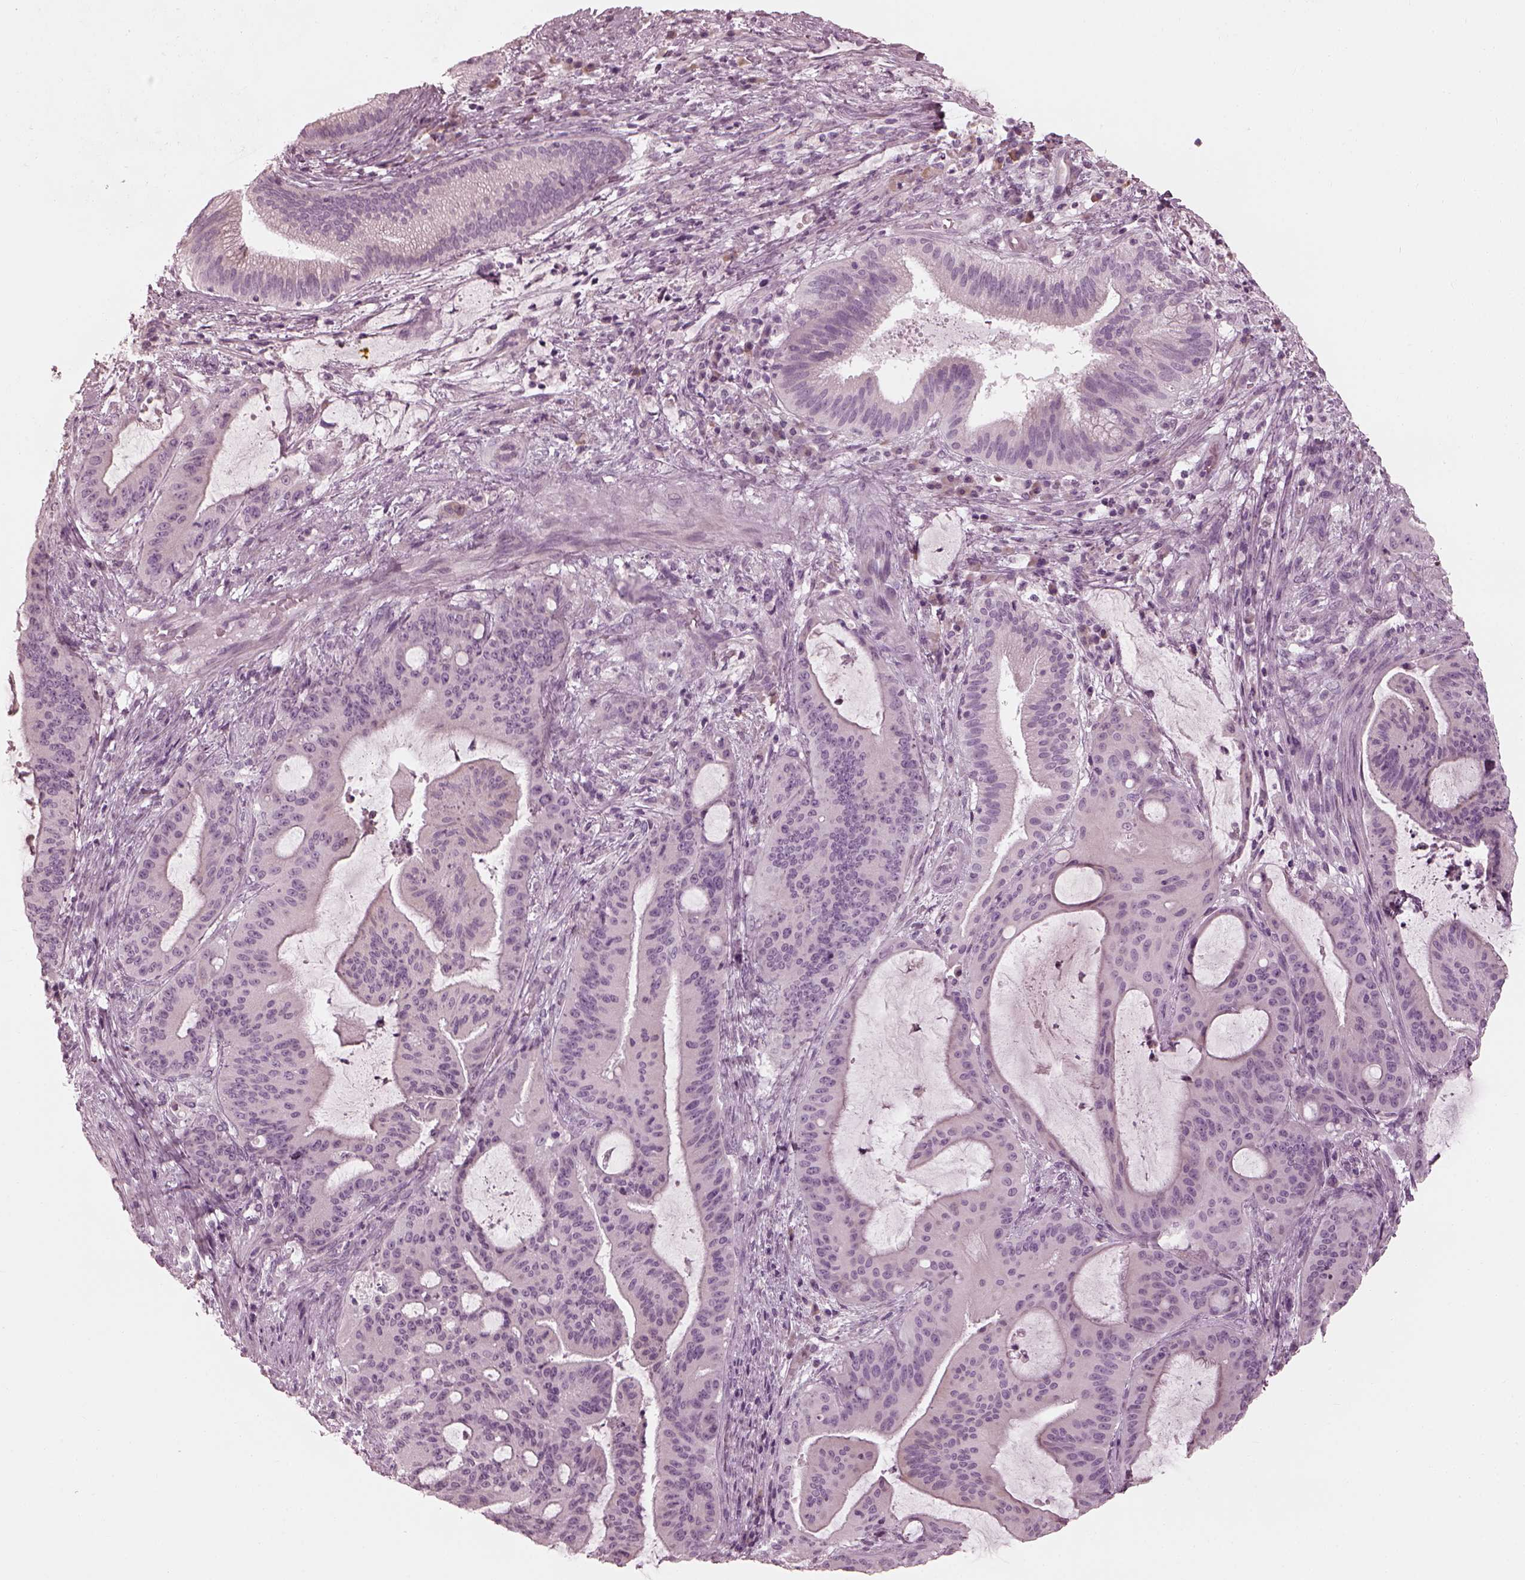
{"staining": {"intensity": "negative", "quantity": "none", "location": "none"}, "tissue": "liver cancer", "cell_type": "Tumor cells", "image_type": "cancer", "snomed": [{"axis": "morphology", "description": "Cholangiocarcinoma"}, {"axis": "topography", "description": "Liver"}], "caption": "Immunohistochemical staining of cholangiocarcinoma (liver) reveals no significant positivity in tumor cells.", "gene": "SAXO2", "patient": {"sex": "female", "age": 73}}